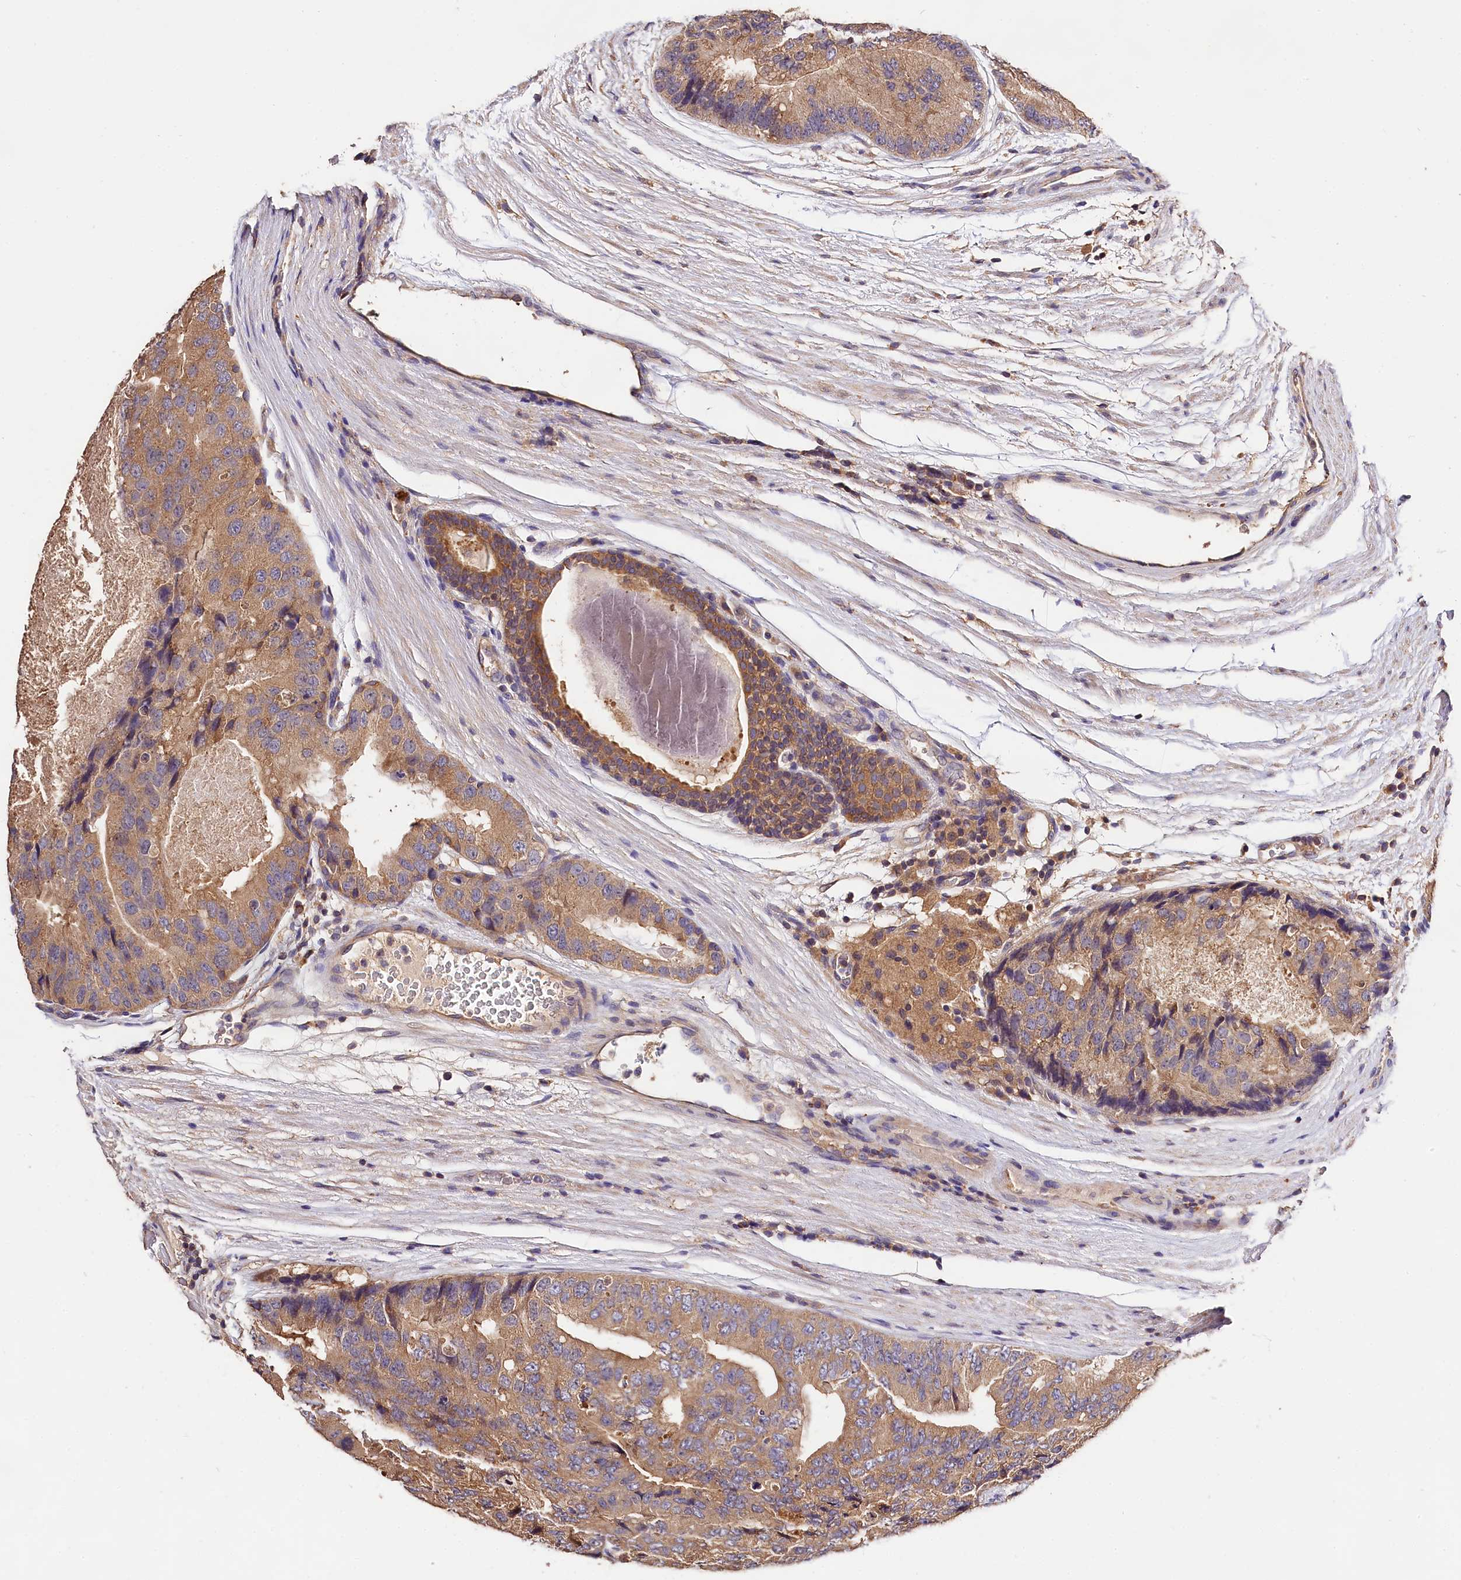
{"staining": {"intensity": "moderate", "quantity": ">75%", "location": "cytoplasmic/membranous"}, "tissue": "prostate cancer", "cell_type": "Tumor cells", "image_type": "cancer", "snomed": [{"axis": "morphology", "description": "Adenocarcinoma, High grade"}, {"axis": "topography", "description": "Prostate"}], "caption": "Prostate adenocarcinoma (high-grade) stained for a protein (brown) exhibits moderate cytoplasmic/membranous positive staining in approximately >75% of tumor cells.", "gene": "OAS3", "patient": {"sex": "male", "age": 70}}